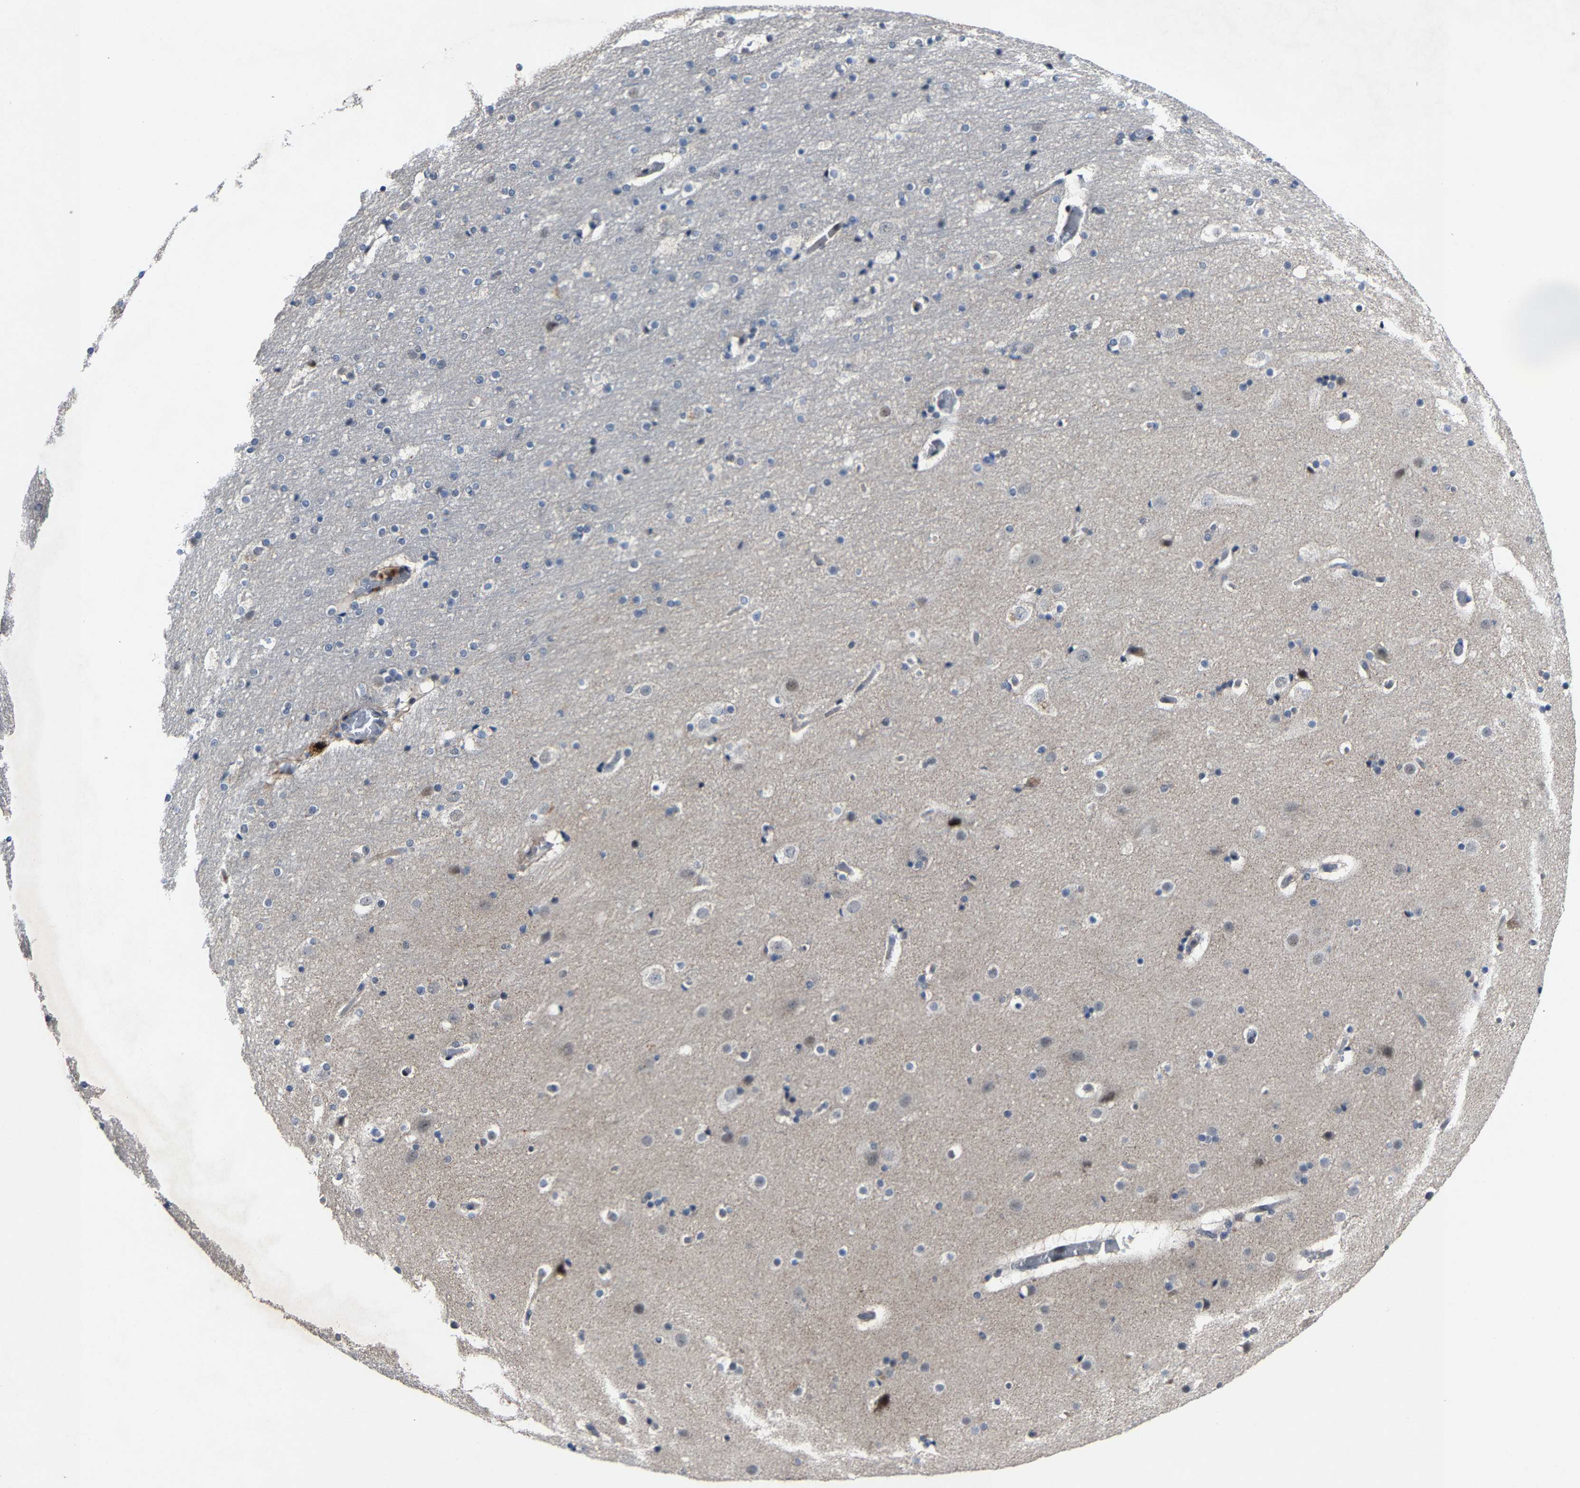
{"staining": {"intensity": "negative", "quantity": "none", "location": "none"}, "tissue": "cerebral cortex", "cell_type": "Endothelial cells", "image_type": "normal", "snomed": [{"axis": "morphology", "description": "Normal tissue, NOS"}, {"axis": "topography", "description": "Cerebral cortex"}], "caption": "Immunohistochemical staining of normal cerebral cortex reveals no significant positivity in endothelial cells. The staining is performed using DAB brown chromogen with nuclei counter-stained in using hematoxylin.", "gene": "LSM8", "patient": {"sex": "male", "age": 57}}